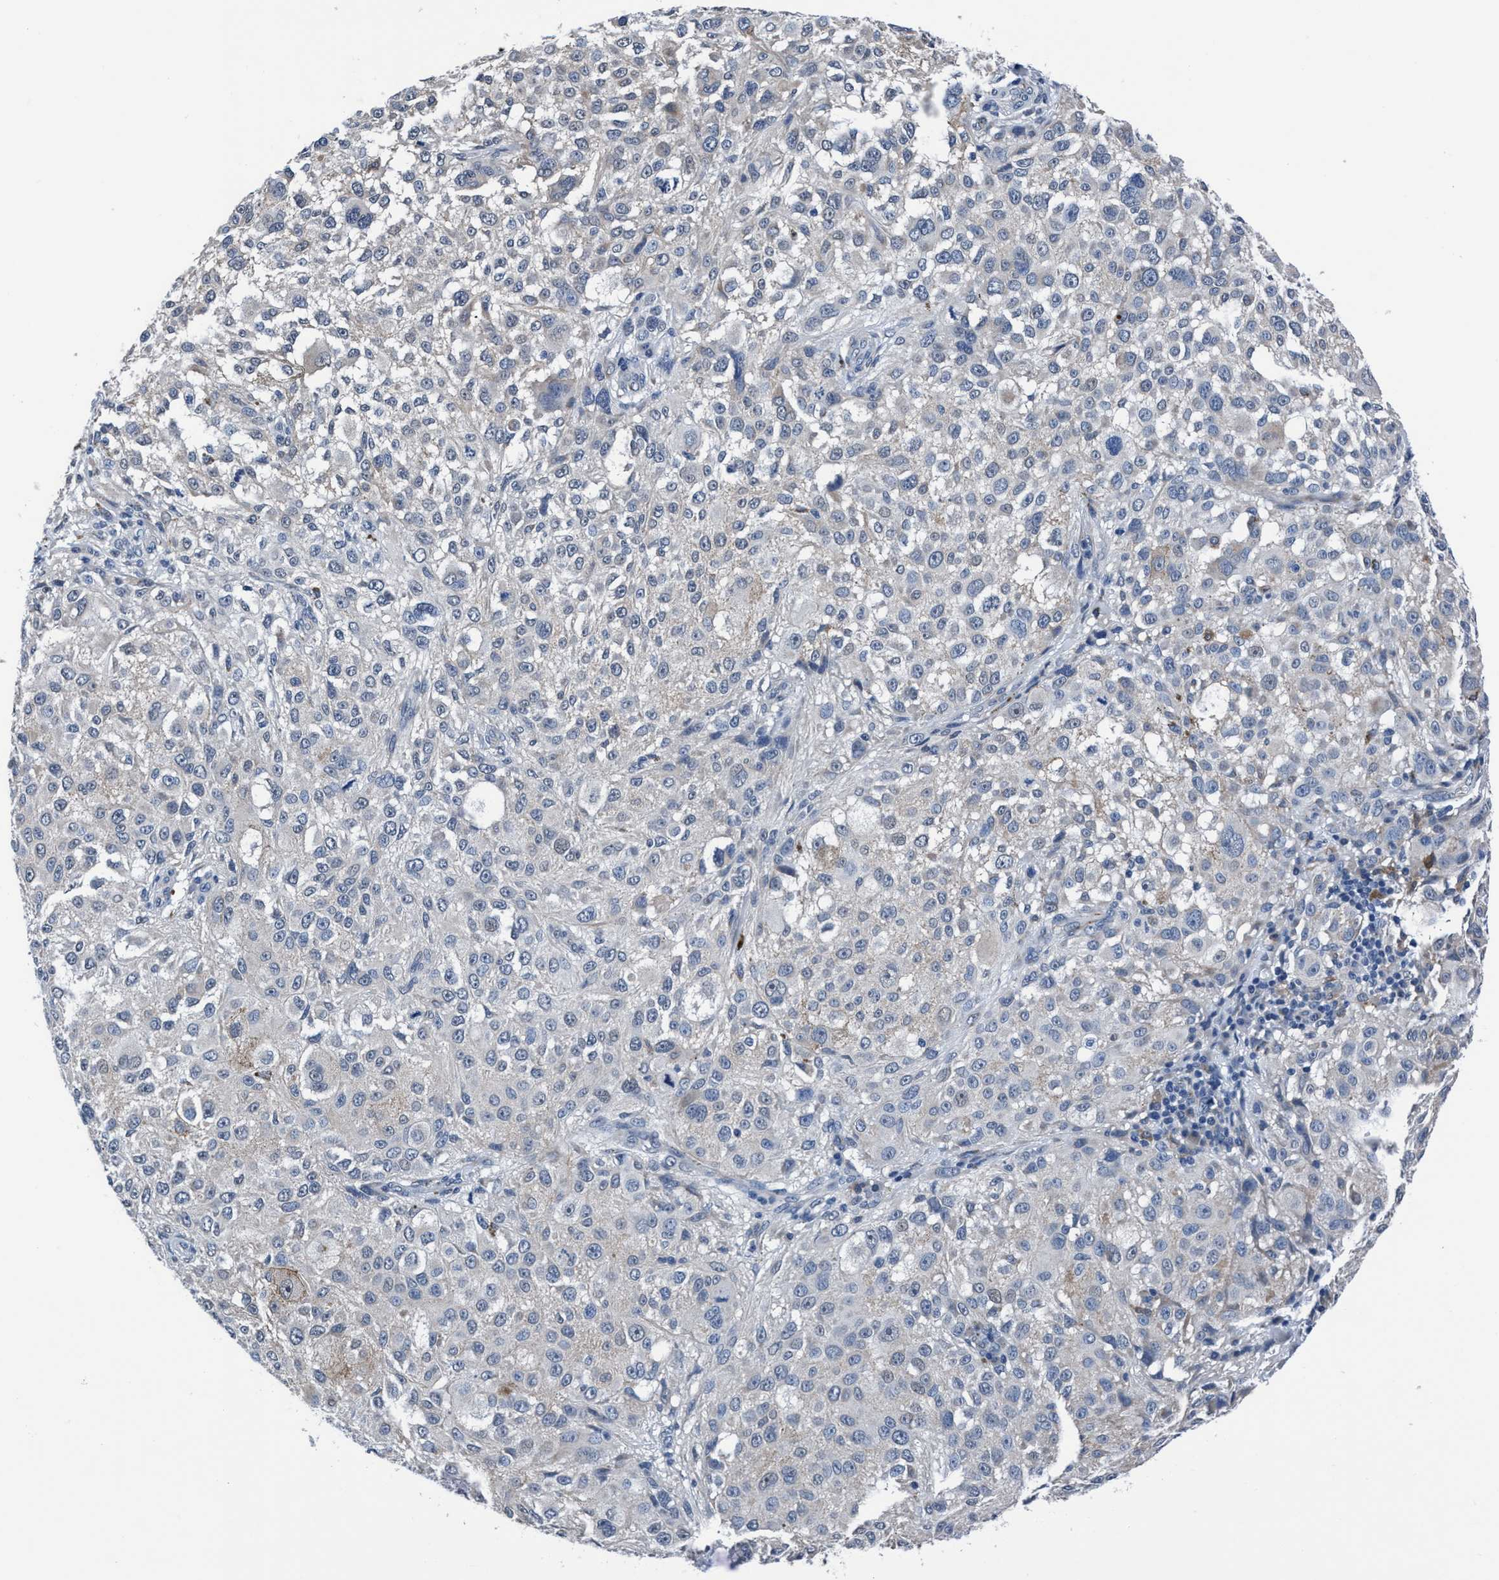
{"staining": {"intensity": "weak", "quantity": "<25%", "location": "cytoplasmic/membranous"}, "tissue": "melanoma", "cell_type": "Tumor cells", "image_type": "cancer", "snomed": [{"axis": "morphology", "description": "Necrosis, NOS"}, {"axis": "morphology", "description": "Malignant melanoma, NOS"}, {"axis": "topography", "description": "Skin"}], "caption": "An immunohistochemistry histopathology image of melanoma is shown. There is no staining in tumor cells of melanoma.", "gene": "TMEM94", "patient": {"sex": "female", "age": 87}}